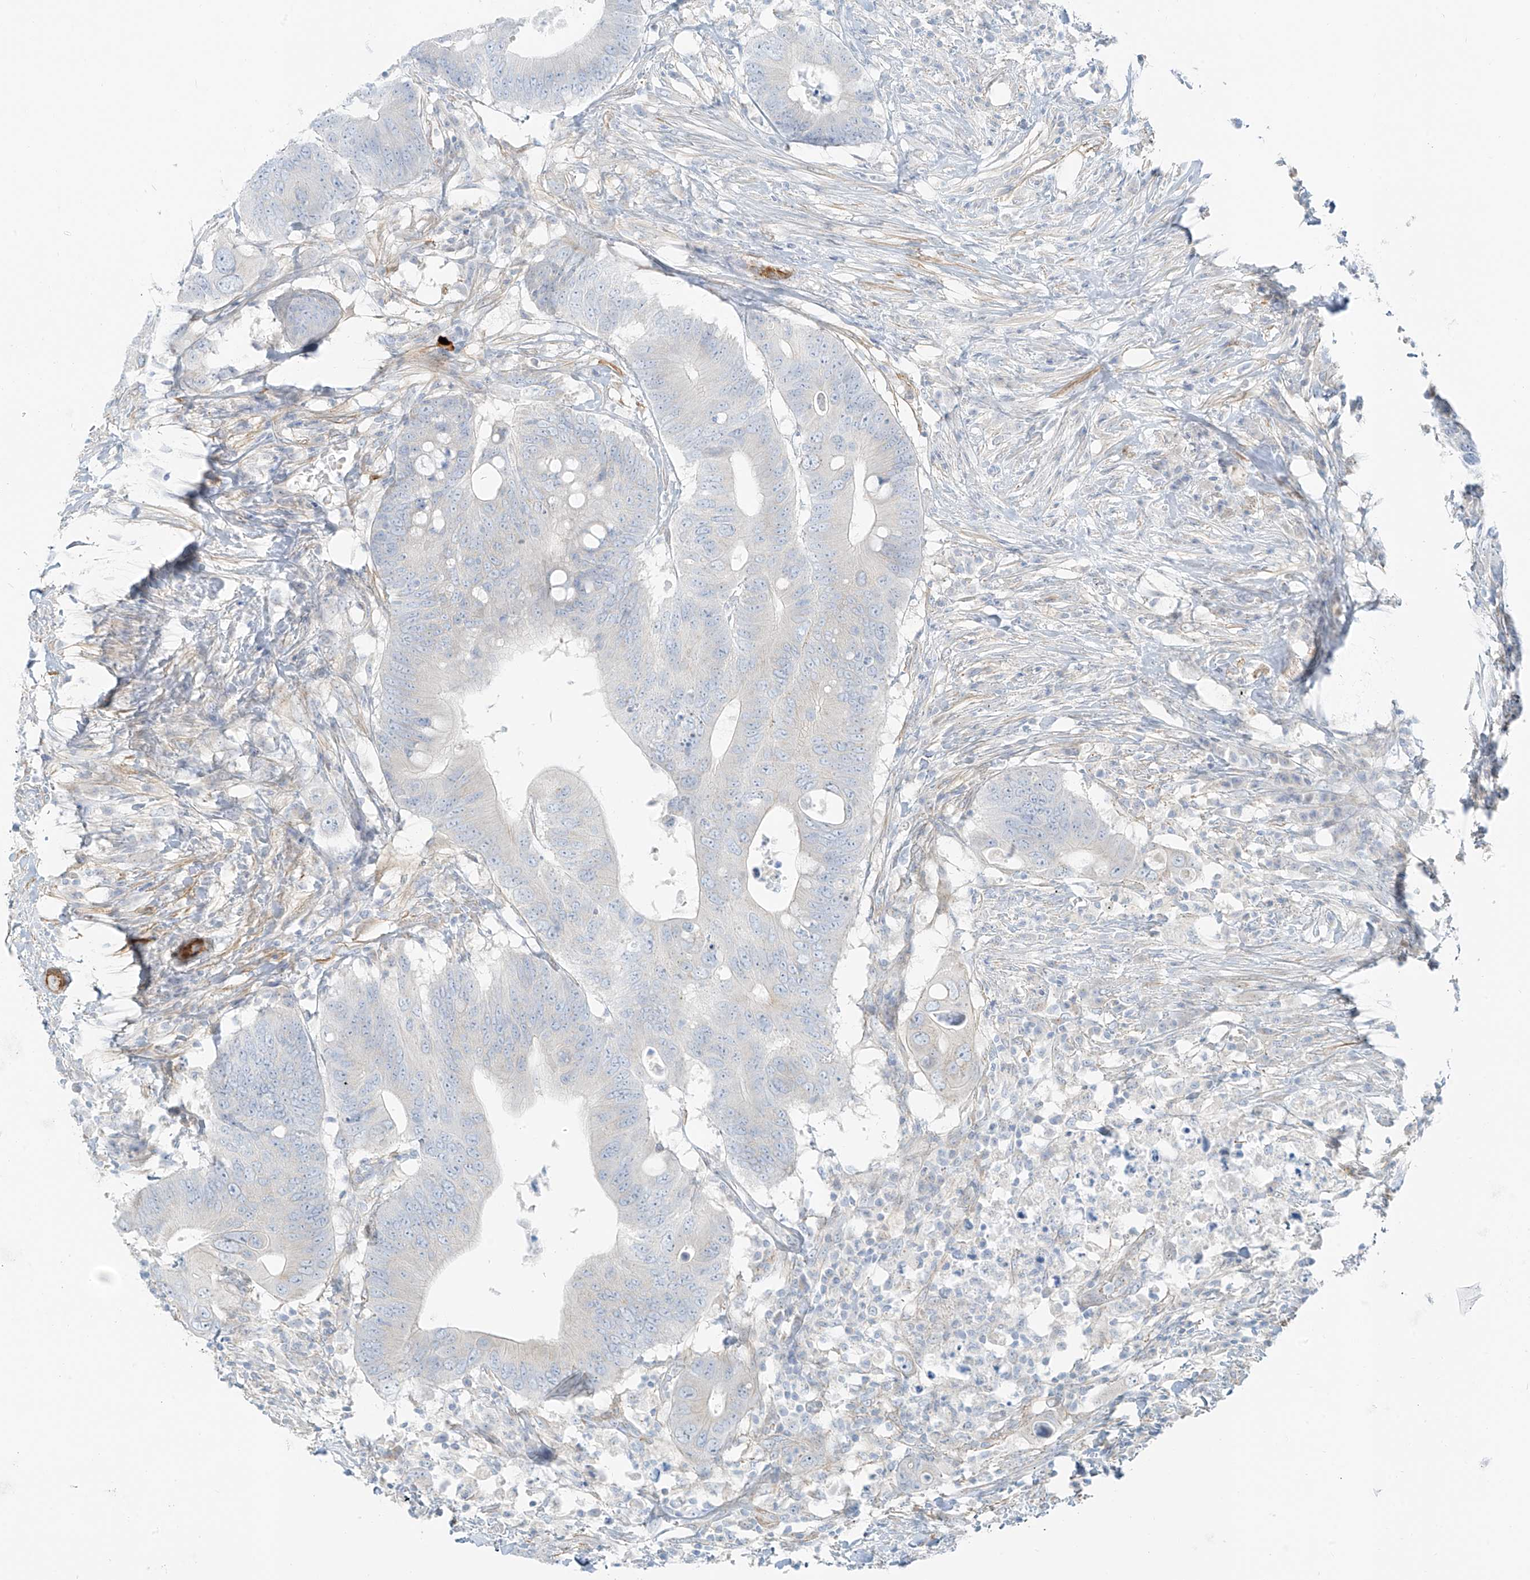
{"staining": {"intensity": "negative", "quantity": "none", "location": "none"}, "tissue": "colorectal cancer", "cell_type": "Tumor cells", "image_type": "cancer", "snomed": [{"axis": "morphology", "description": "Adenocarcinoma, NOS"}, {"axis": "topography", "description": "Colon"}], "caption": "IHC image of adenocarcinoma (colorectal) stained for a protein (brown), which exhibits no expression in tumor cells. (Immunohistochemistry (ihc), brightfield microscopy, high magnification).", "gene": "SMCP", "patient": {"sex": "male", "age": 71}}